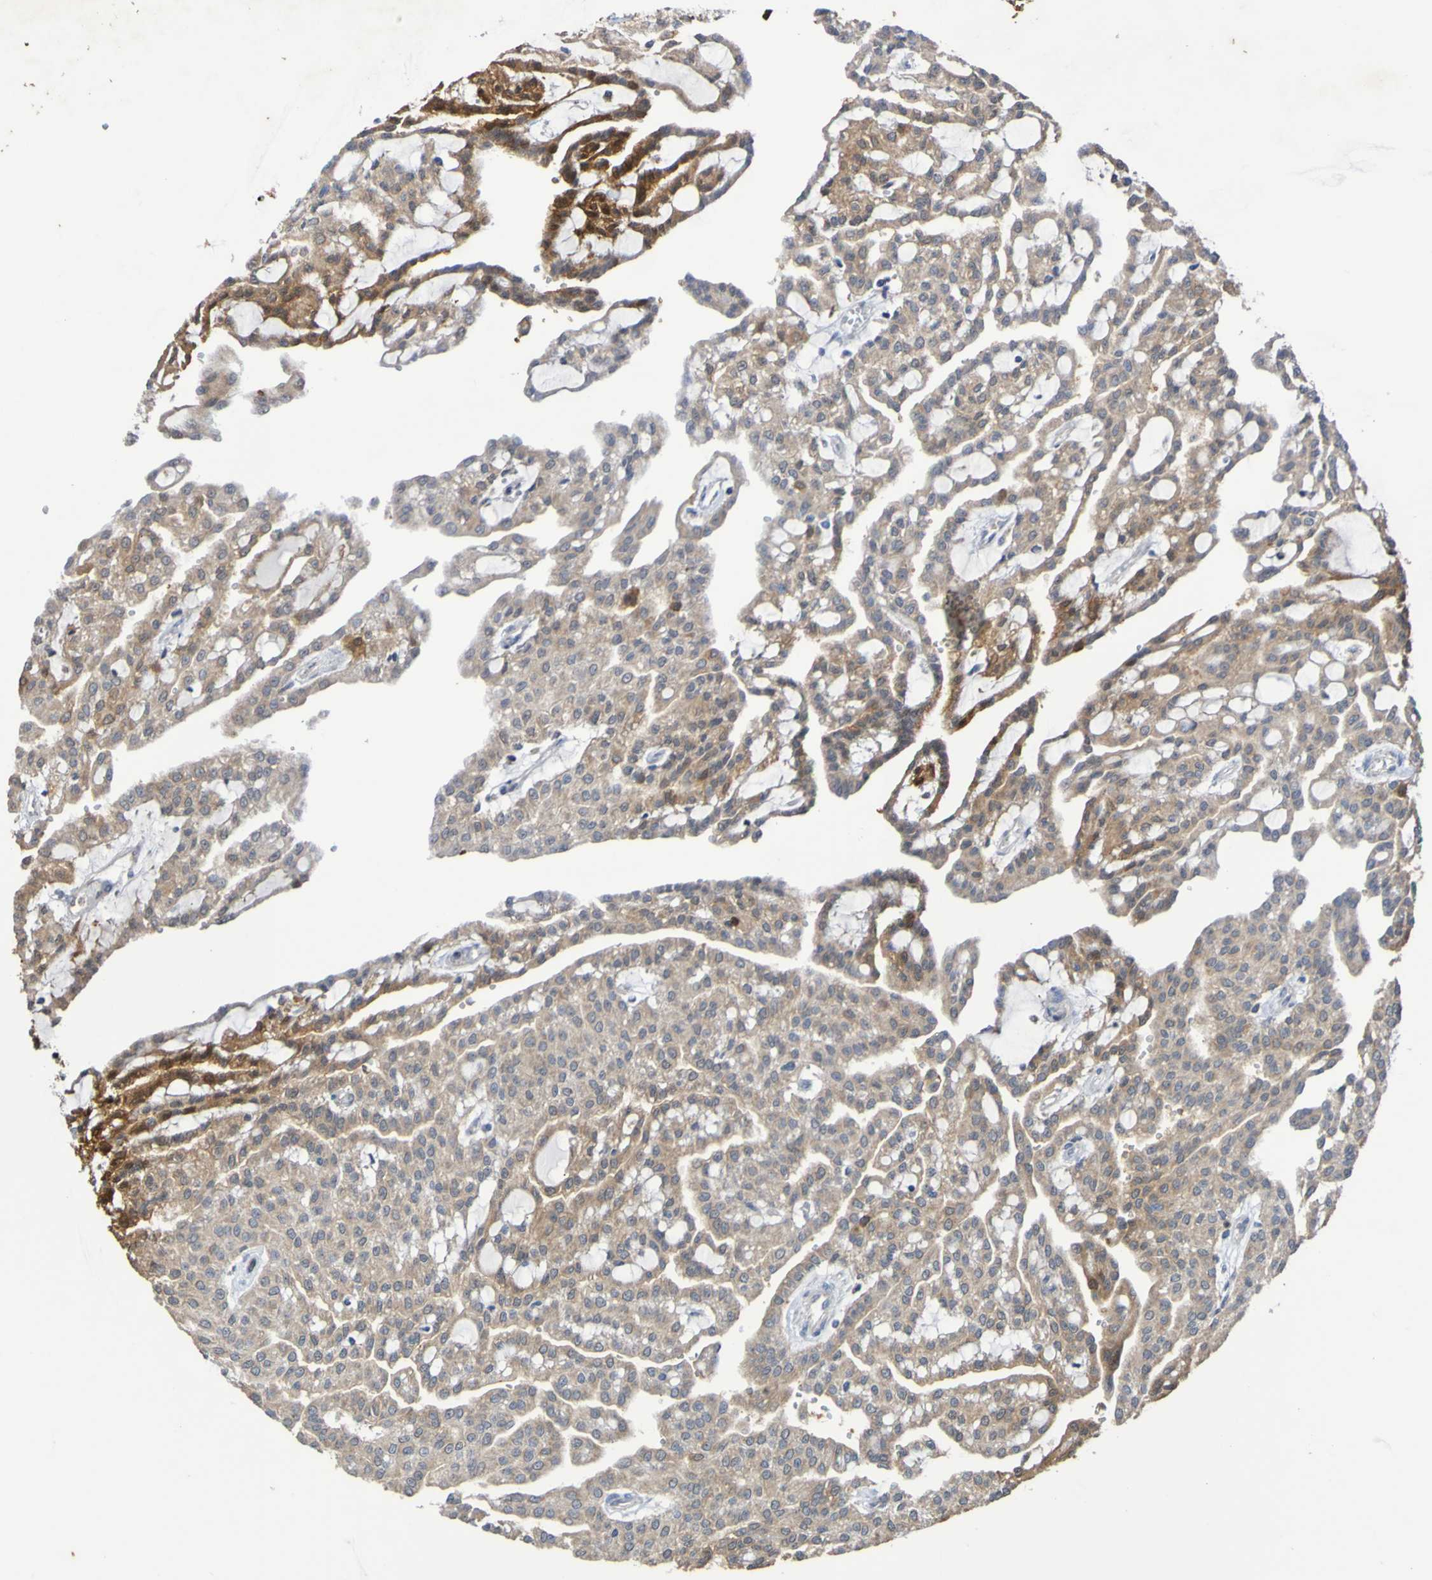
{"staining": {"intensity": "strong", "quantity": "25%-75%", "location": "cytoplasmic/membranous"}, "tissue": "renal cancer", "cell_type": "Tumor cells", "image_type": "cancer", "snomed": [{"axis": "morphology", "description": "Adenocarcinoma, NOS"}, {"axis": "topography", "description": "Kidney"}], "caption": "Approximately 25%-75% of tumor cells in renal cancer (adenocarcinoma) reveal strong cytoplasmic/membranous protein expression as visualized by brown immunohistochemical staining.", "gene": "C3orf18", "patient": {"sex": "male", "age": 63}}